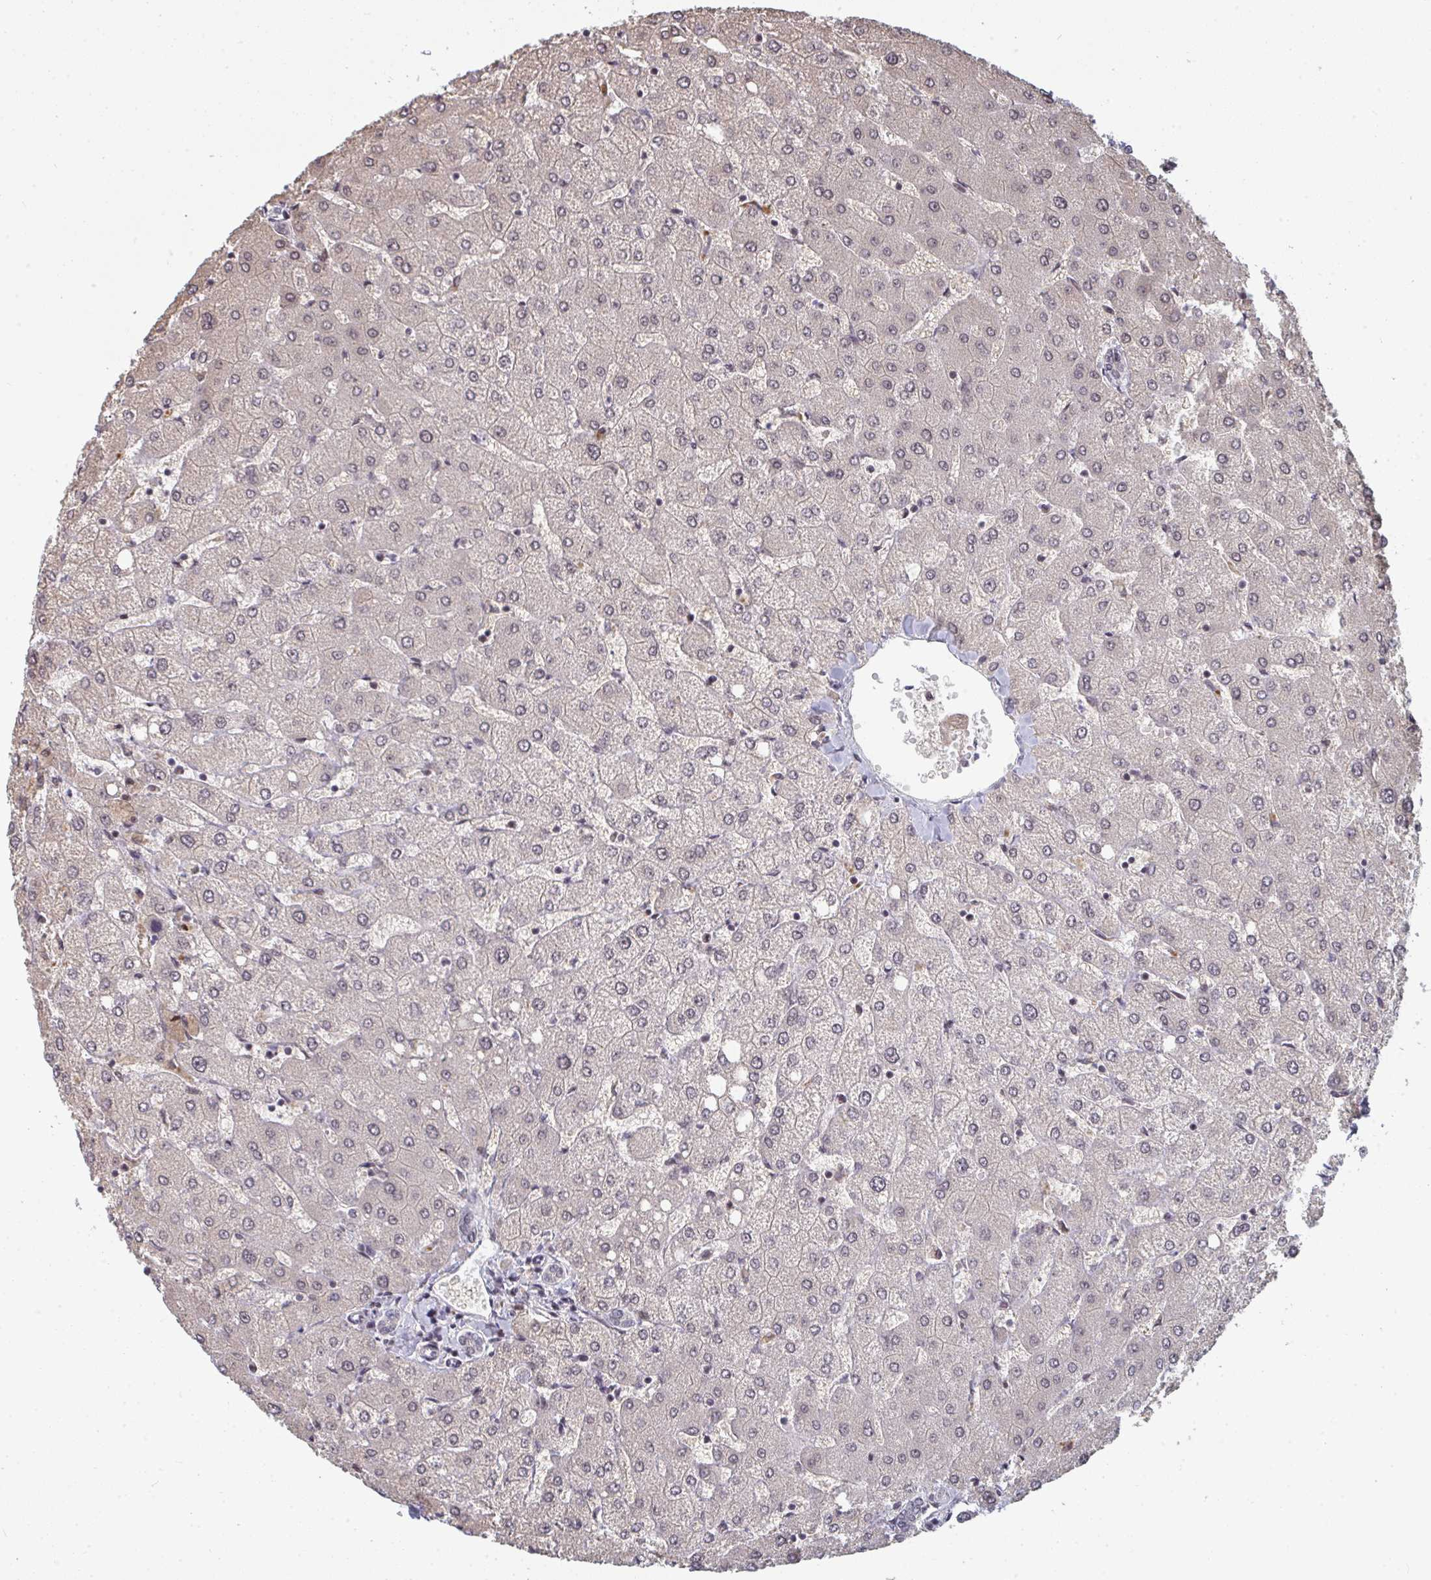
{"staining": {"intensity": "negative", "quantity": "none", "location": "none"}, "tissue": "liver", "cell_type": "Cholangiocytes", "image_type": "normal", "snomed": [{"axis": "morphology", "description": "Normal tissue, NOS"}, {"axis": "topography", "description": "Liver"}], "caption": "IHC micrograph of benign liver: human liver stained with DAB (3,3'-diaminobenzidine) demonstrates no significant protein staining in cholangiocytes. (DAB immunohistochemistry (IHC) with hematoxylin counter stain).", "gene": "ATF1", "patient": {"sex": "female", "age": 54}}